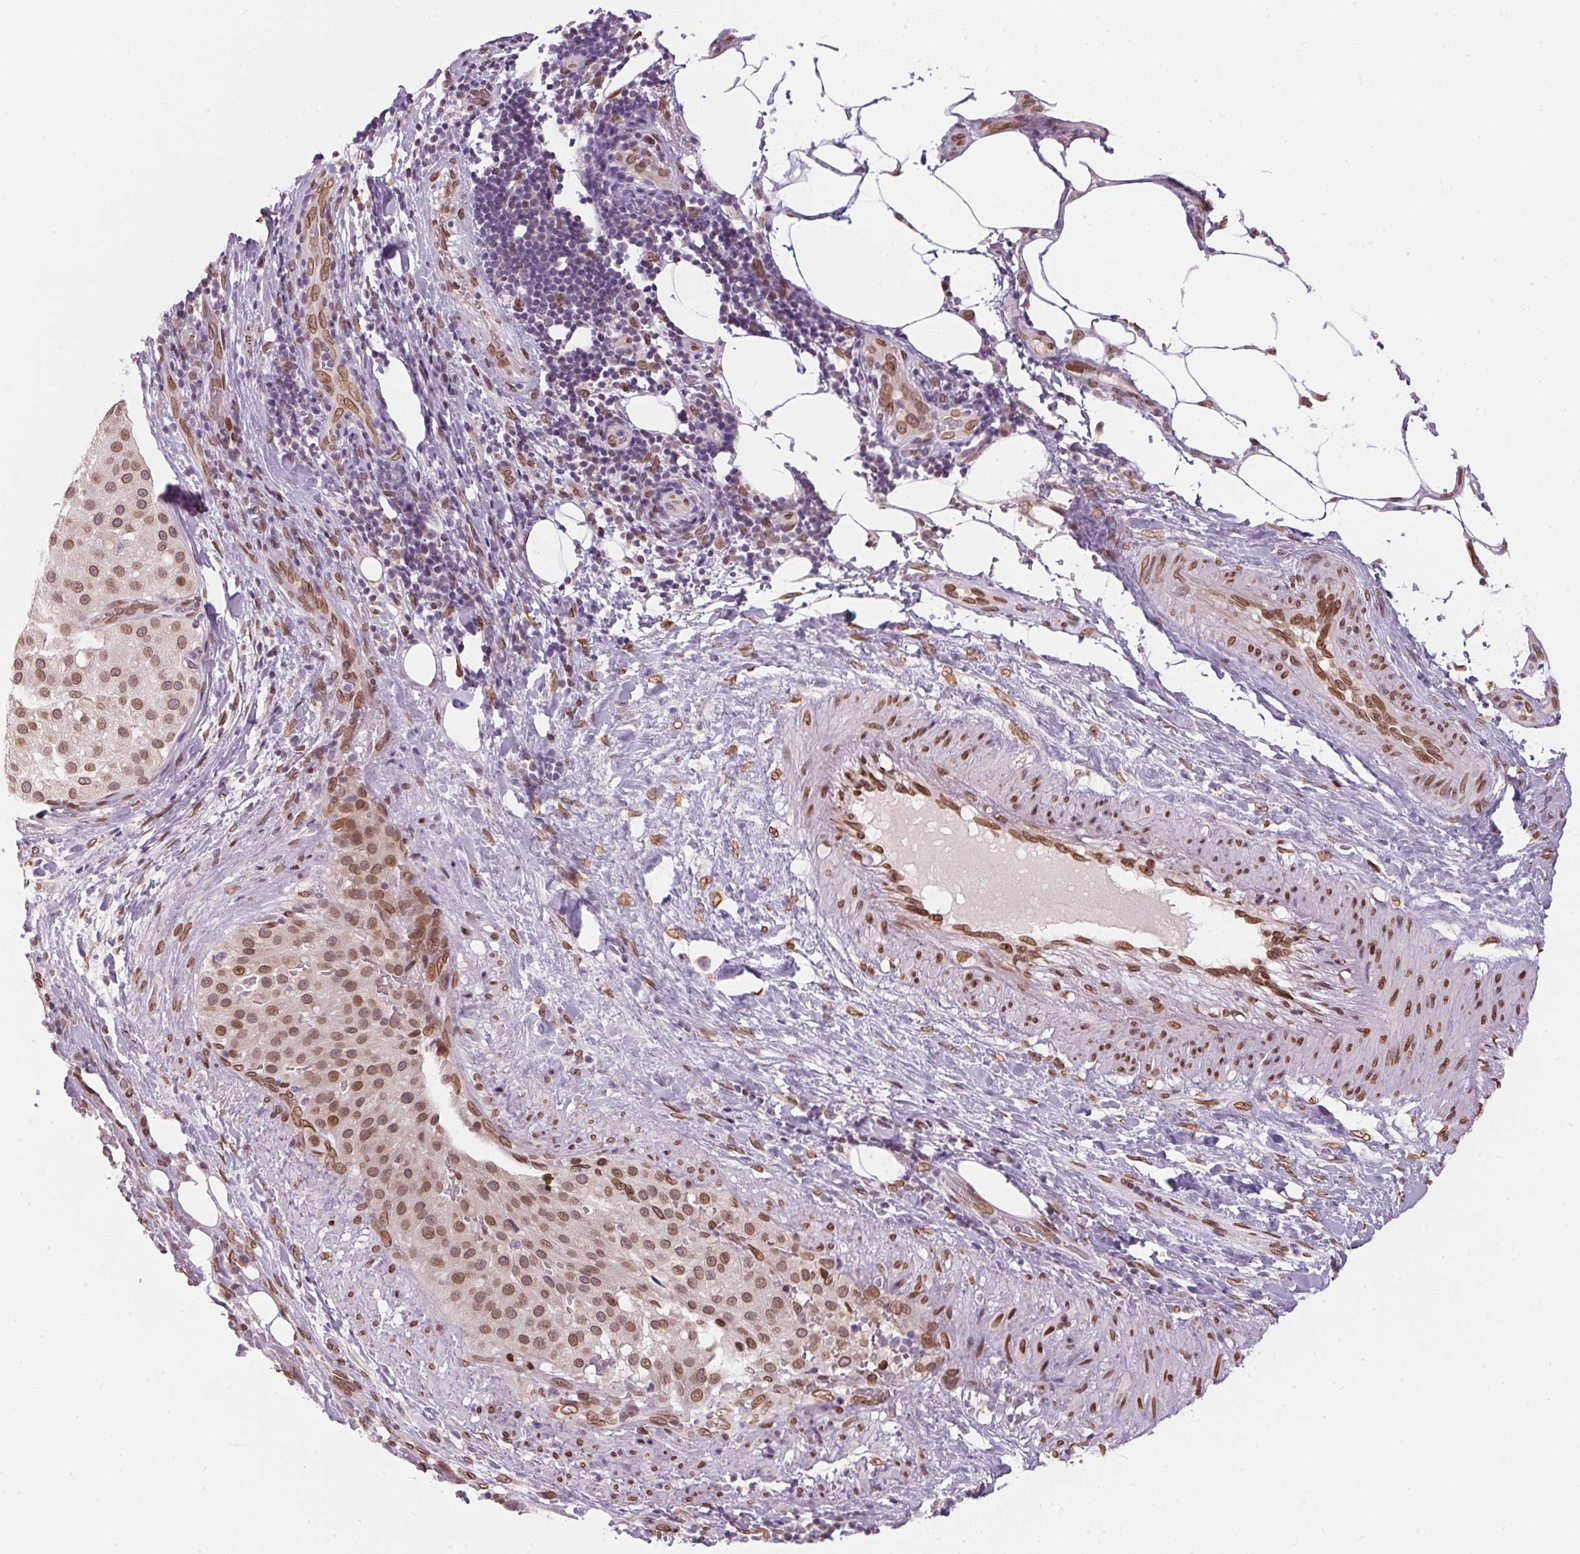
{"staining": {"intensity": "moderate", "quantity": ">75%", "location": "cytoplasmic/membranous,nuclear"}, "tissue": "melanoma", "cell_type": "Tumor cells", "image_type": "cancer", "snomed": [{"axis": "morphology", "description": "Malignant melanoma, Metastatic site"}, {"axis": "topography", "description": "Smooth muscle"}], "caption": "The immunohistochemical stain highlights moderate cytoplasmic/membranous and nuclear staining in tumor cells of melanoma tissue.", "gene": "TMEM175", "patient": {"sex": "male", "age": 41}}